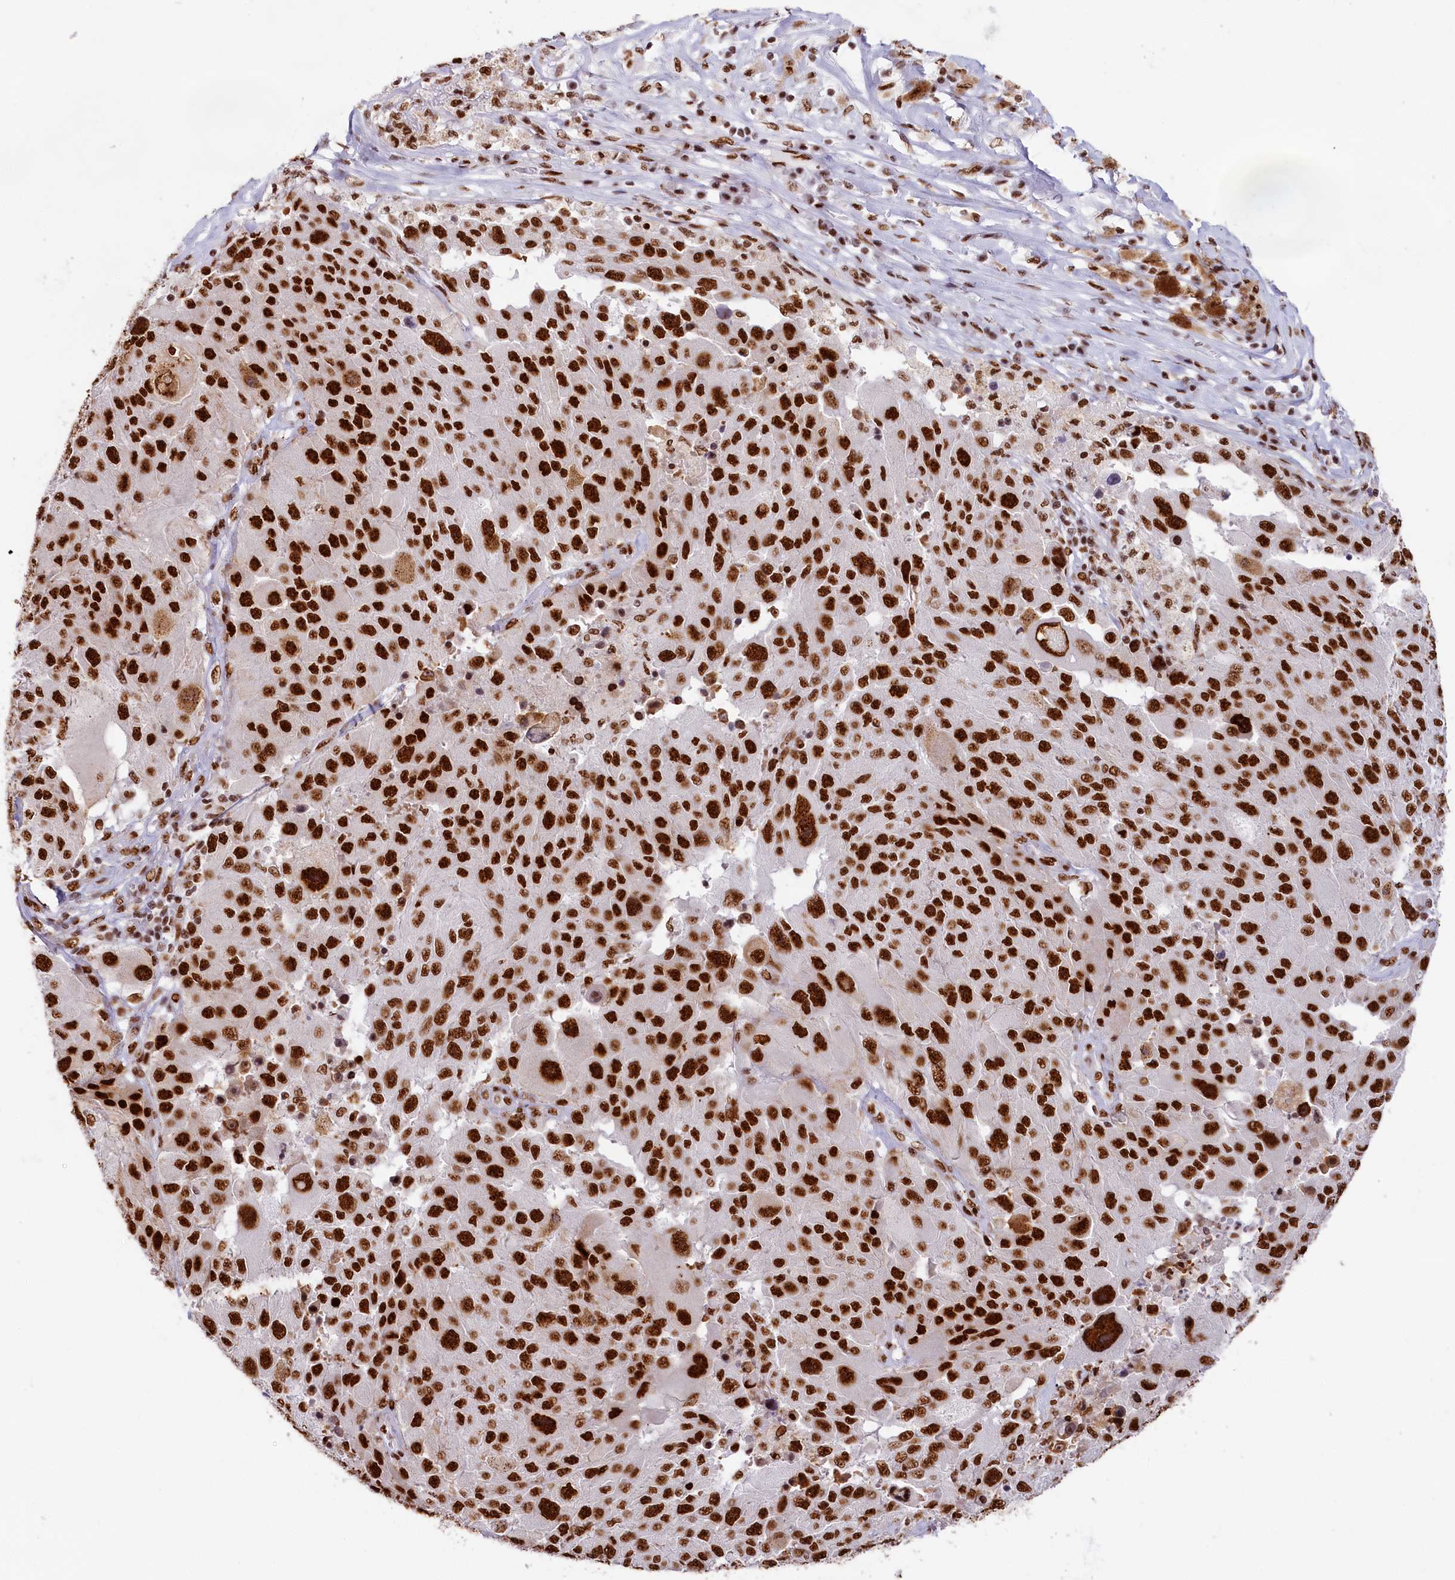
{"staining": {"intensity": "strong", "quantity": ">75%", "location": "nuclear"}, "tissue": "melanoma", "cell_type": "Tumor cells", "image_type": "cancer", "snomed": [{"axis": "morphology", "description": "Malignant melanoma, Metastatic site"}, {"axis": "topography", "description": "Lymph node"}], "caption": "This micrograph displays immunohistochemistry staining of malignant melanoma (metastatic site), with high strong nuclear positivity in about >75% of tumor cells.", "gene": "SNRNP70", "patient": {"sex": "male", "age": 62}}